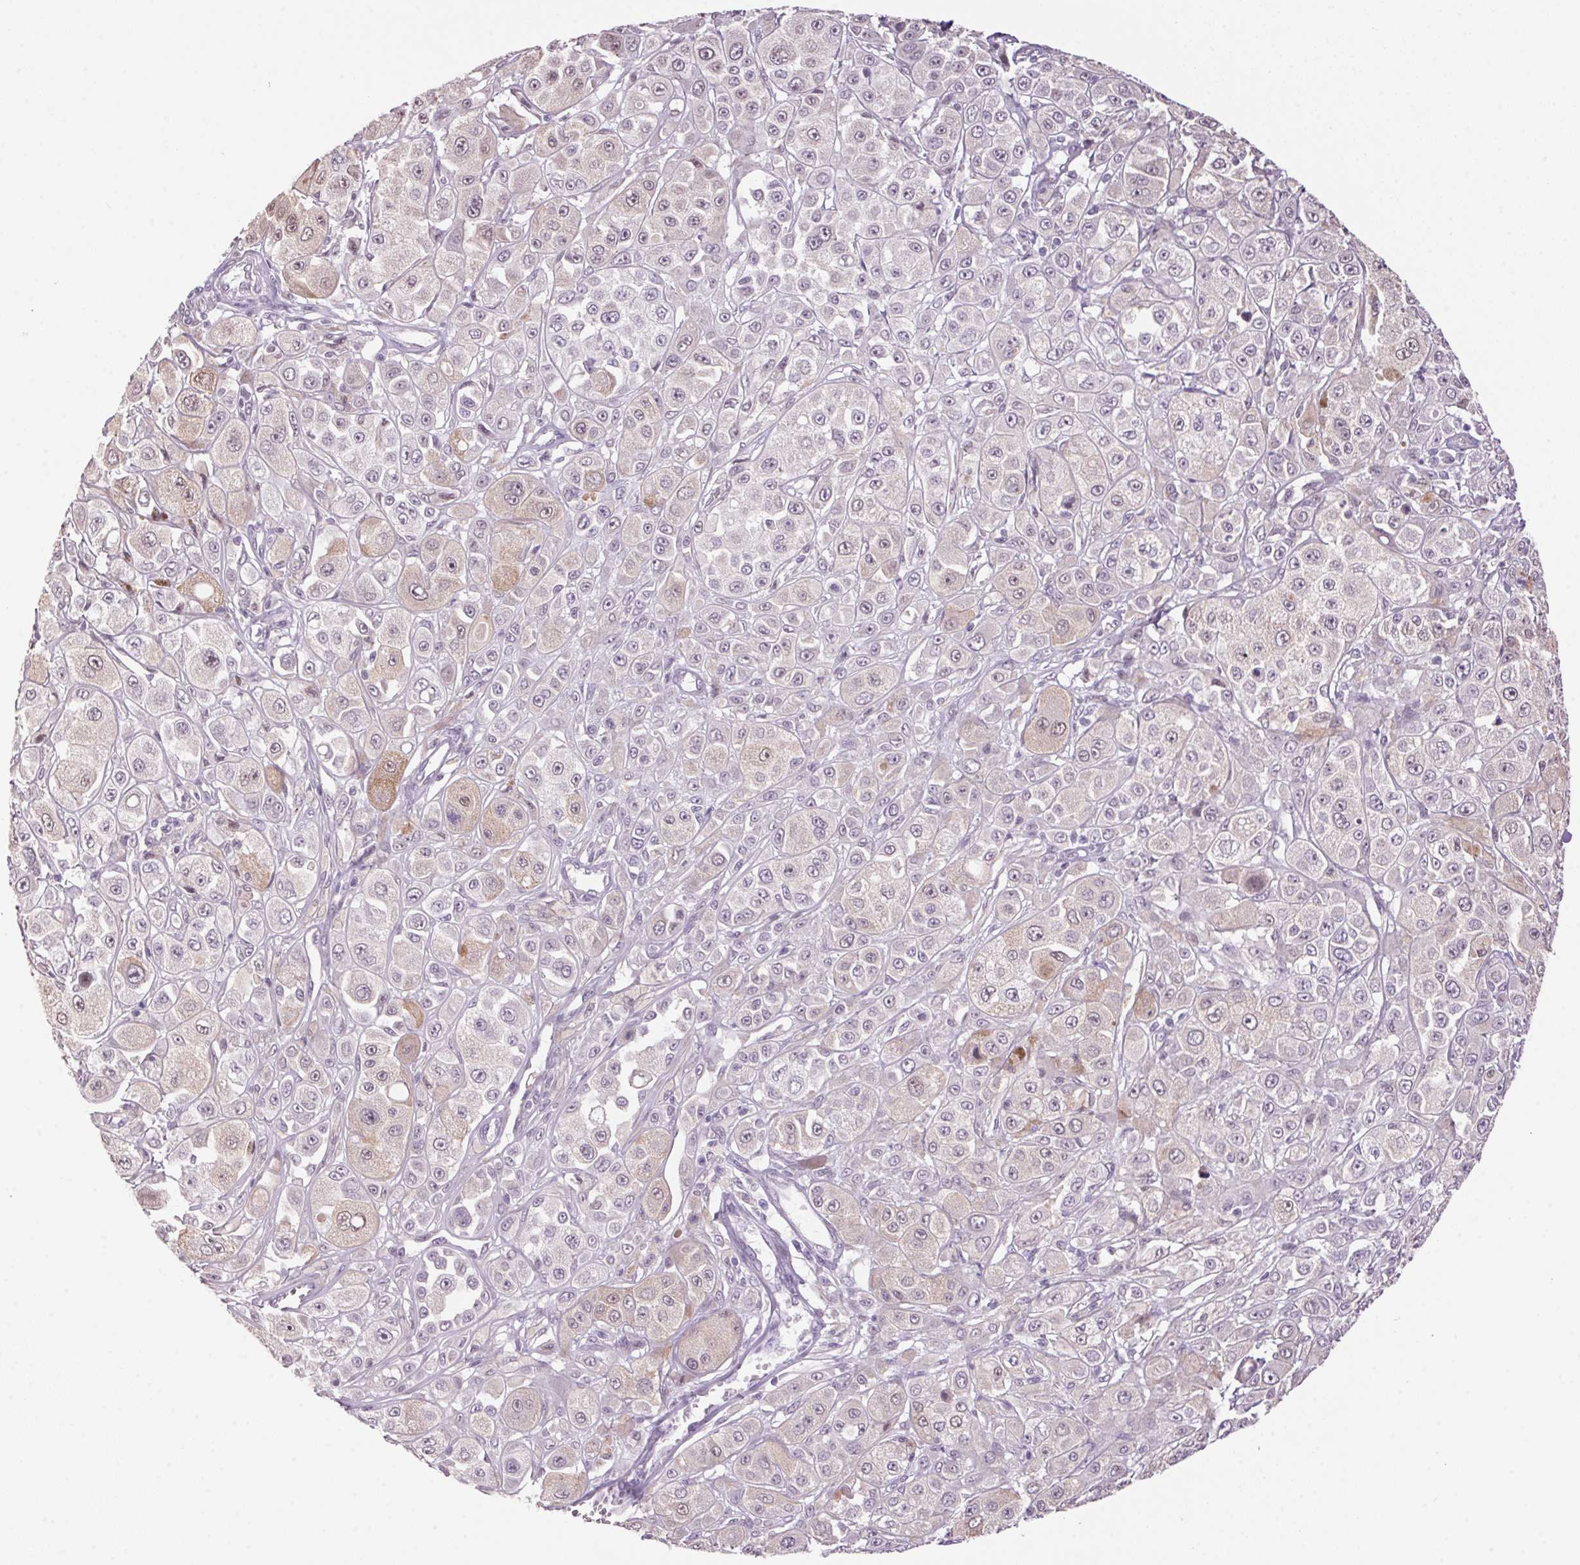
{"staining": {"intensity": "weak", "quantity": "<25%", "location": "cytoplasmic/membranous,nuclear"}, "tissue": "melanoma", "cell_type": "Tumor cells", "image_type": "cancer", "snomed": [{"axis": "morphology", "description": "Malignant melanoma, NOS"}, {"axis": "topography", "description": "Skin"}], "caption": "A histopathology image of malignant melanoma stained for a protein exhibits no brown staining in tumor cells.", "gene": "VWA3B", "patient": {"sex": "male", "age": 67}}